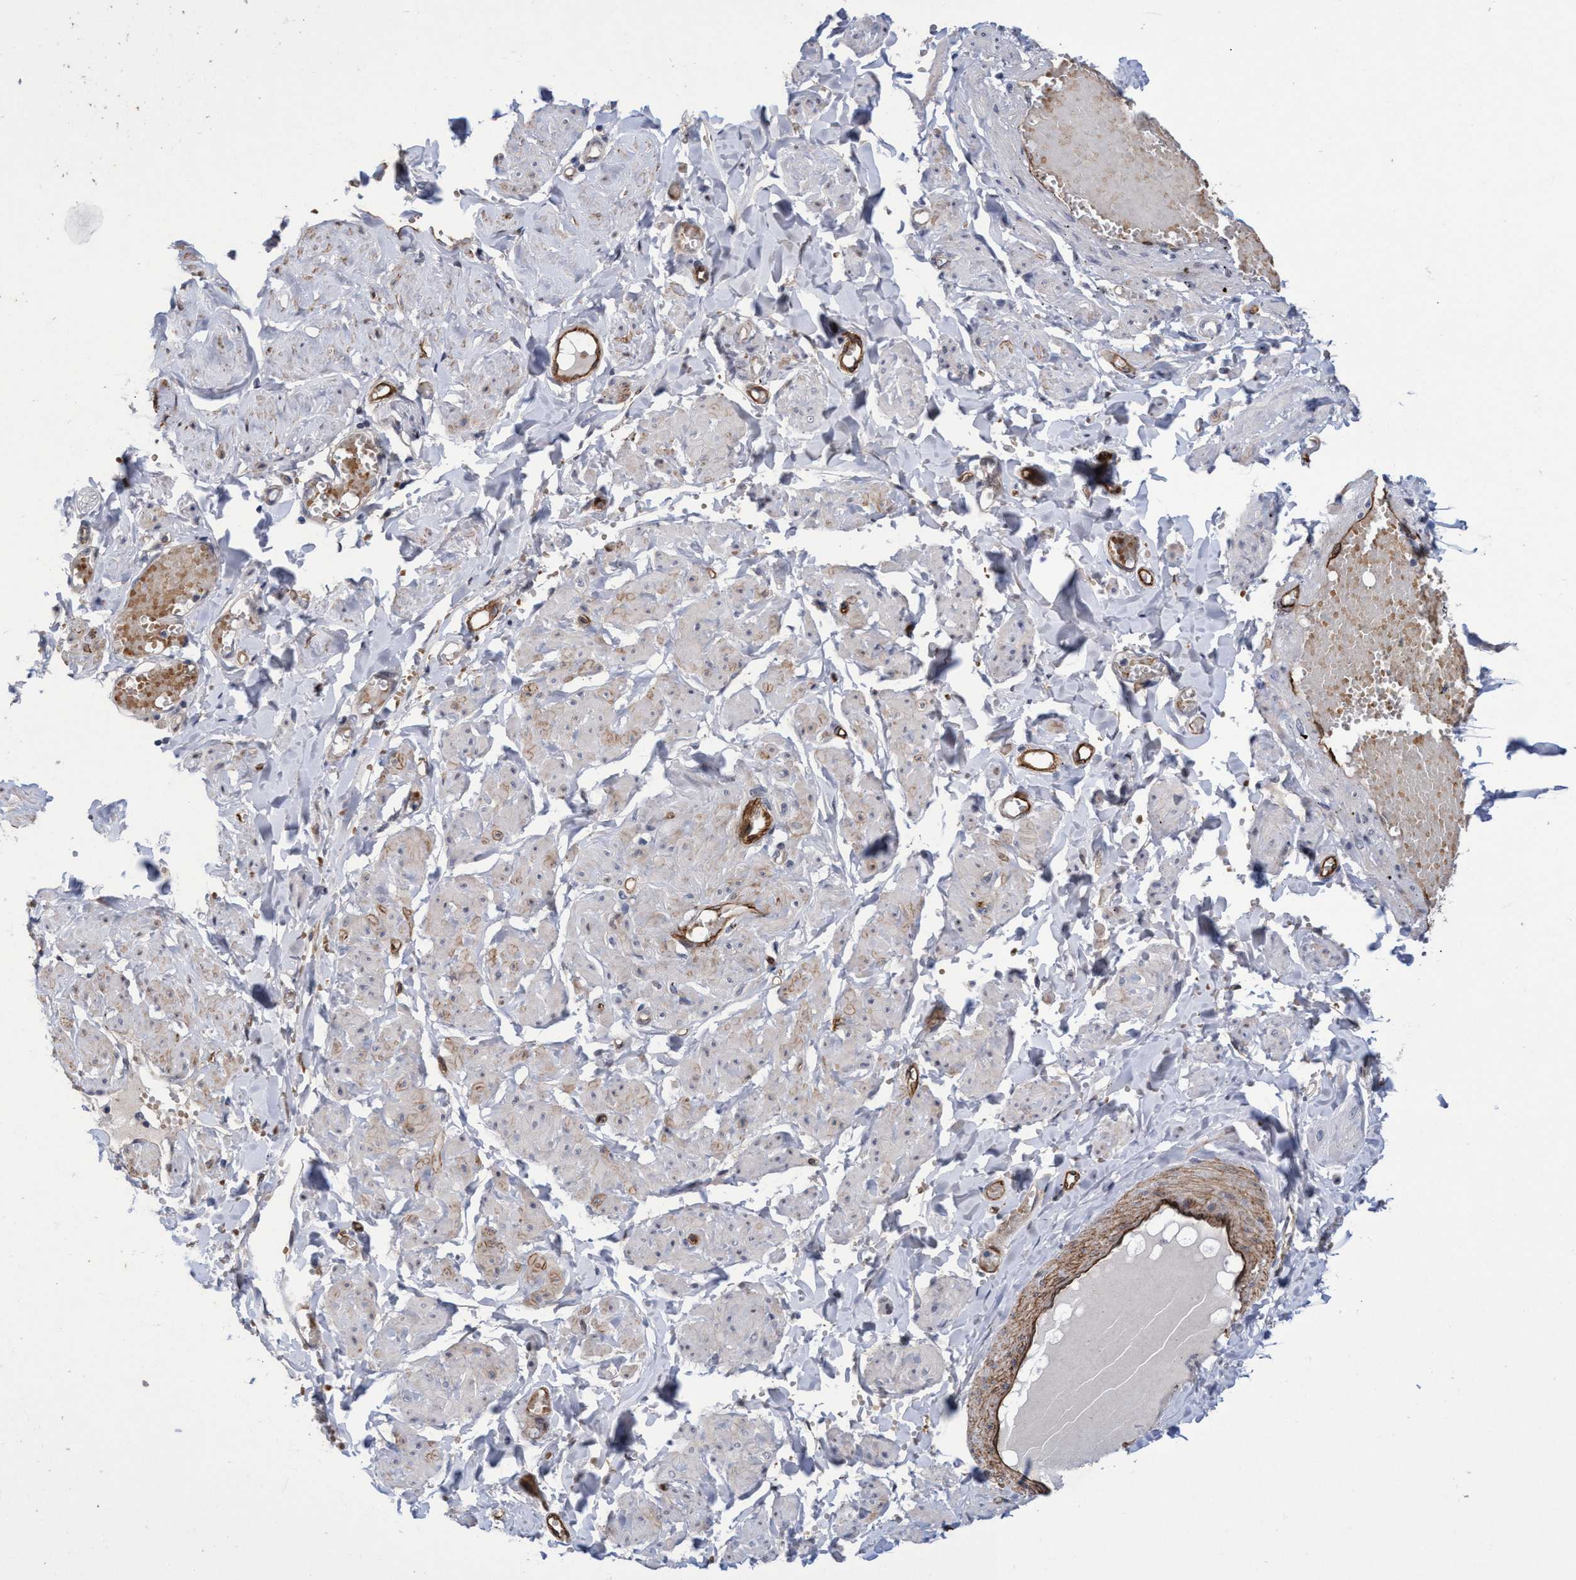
{"staining": {"intensity": "moderate", "quantity": "<25%", "location": "nuclear"}, "tissue": "adipose tissue", "cell_type": "Adipocytes", "image_type": "normal", "snomed": [{"axis": "morphology", "description": "Normal tissue, NOS"}, {"axis": "topography", "description": "Vascular tissue"}, {"axis": "topography", "description": "Fallopian tube"}, {"axis": "topography", "description": "Ovary"}], "caption": "A micrograph of human adipose tissue stained for a protein shows moderate nuclear brown staining in adipocytes.", "gene": "ZNF750", "patient": {"sex": "female", "age": 67}}